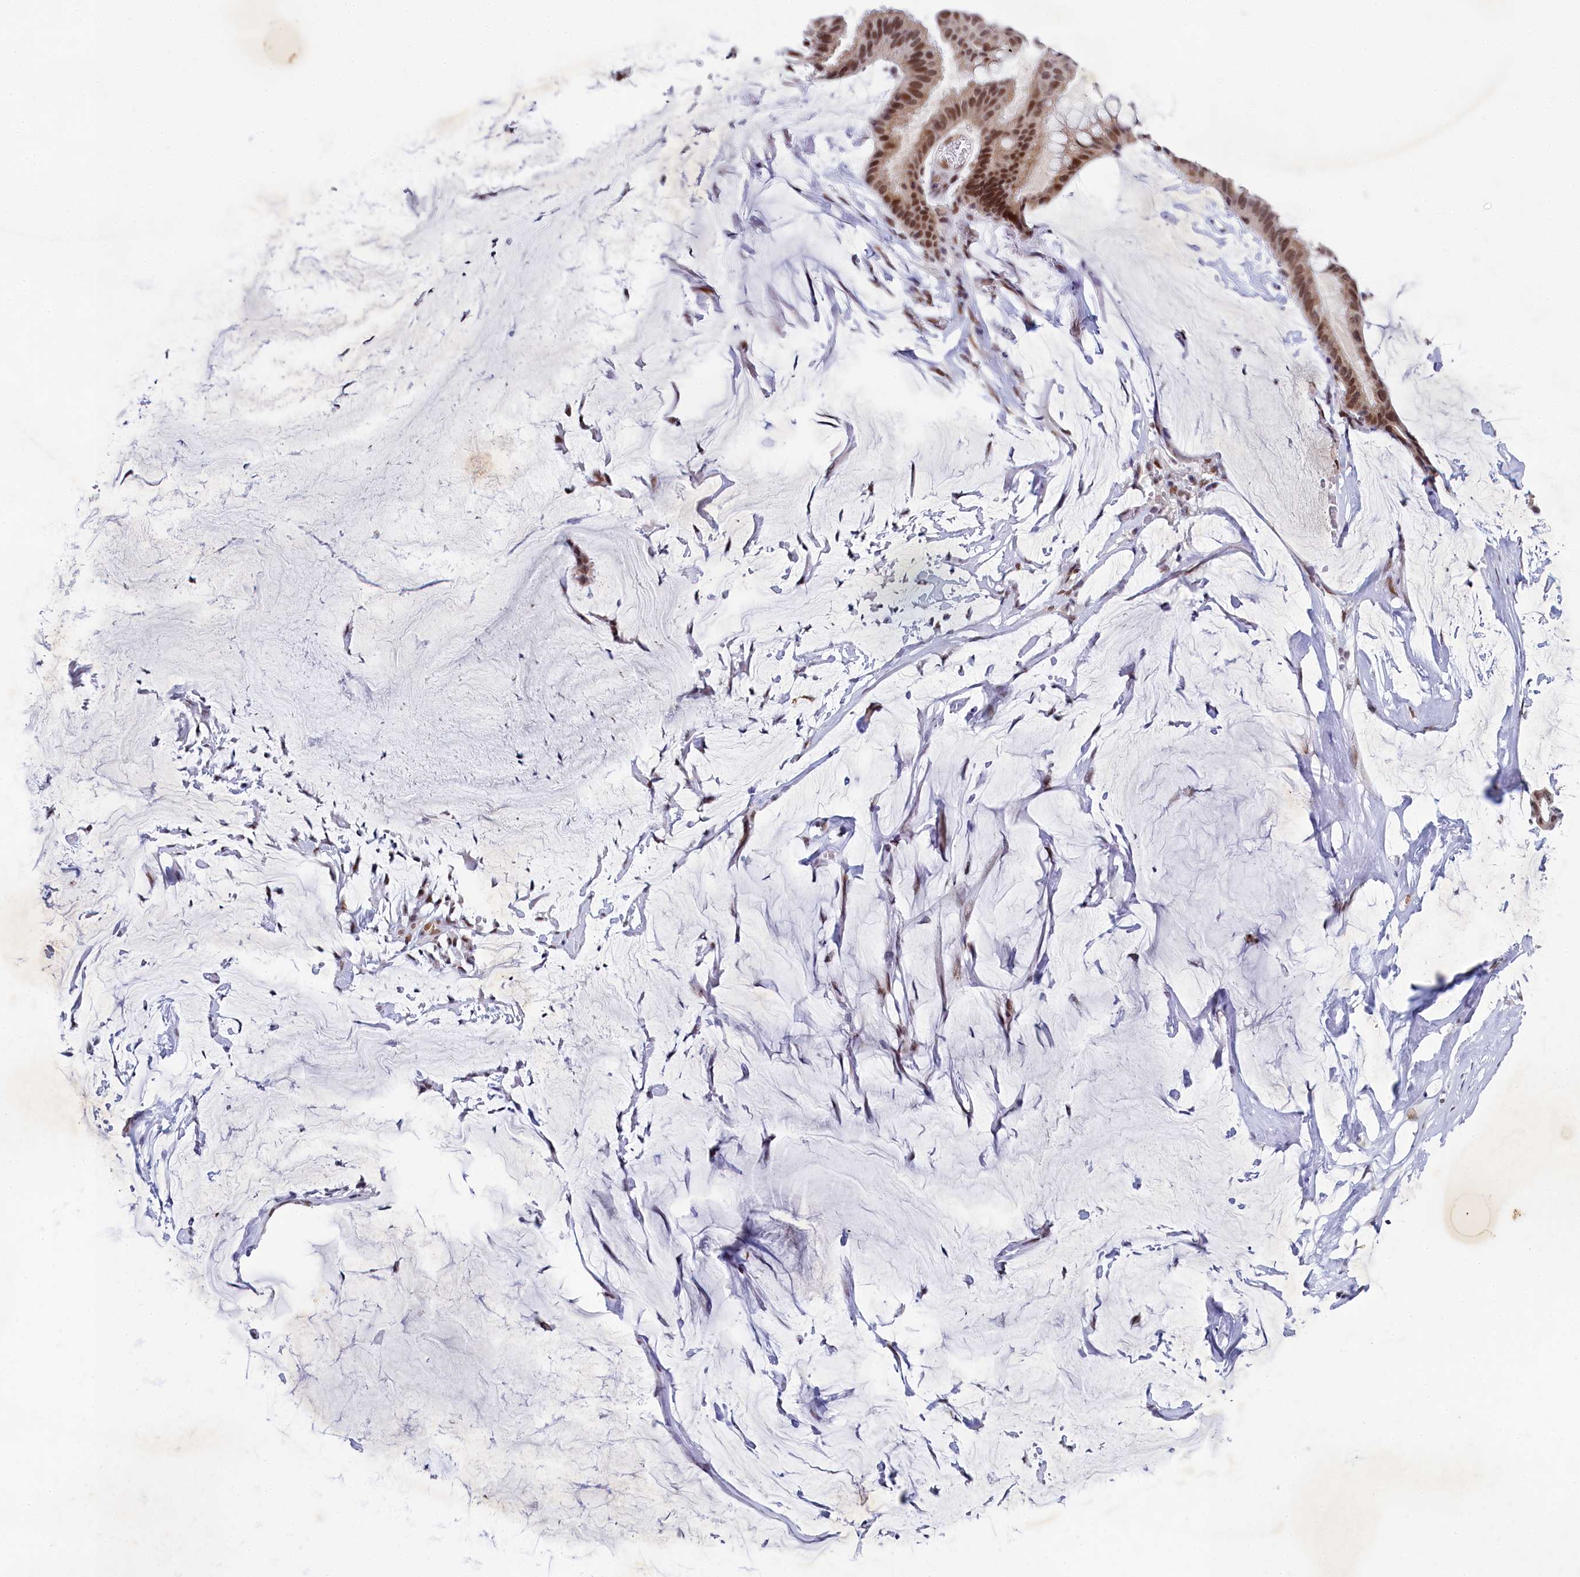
{"staining": {"intensity": "moderate", "quantity": ">75%", "location": "nuclear"}, "tissue": "ovarian cancer", "cell_type": "Tumor cells", "image_type": "cancer", "snomed": [{"axis": "morphology", "description": "Cystadenocarcinoma, mucinous, NOS"}, {"axis": "topography", "description": "Ovary"}], "caption": "Ovarian cancer stained with a brown dye reveals moderate nuclear positive positivity in approximately >75% of tumor cells.", "gene": "PPHLN1", "patient": {"sex": "female", "age": 73}}